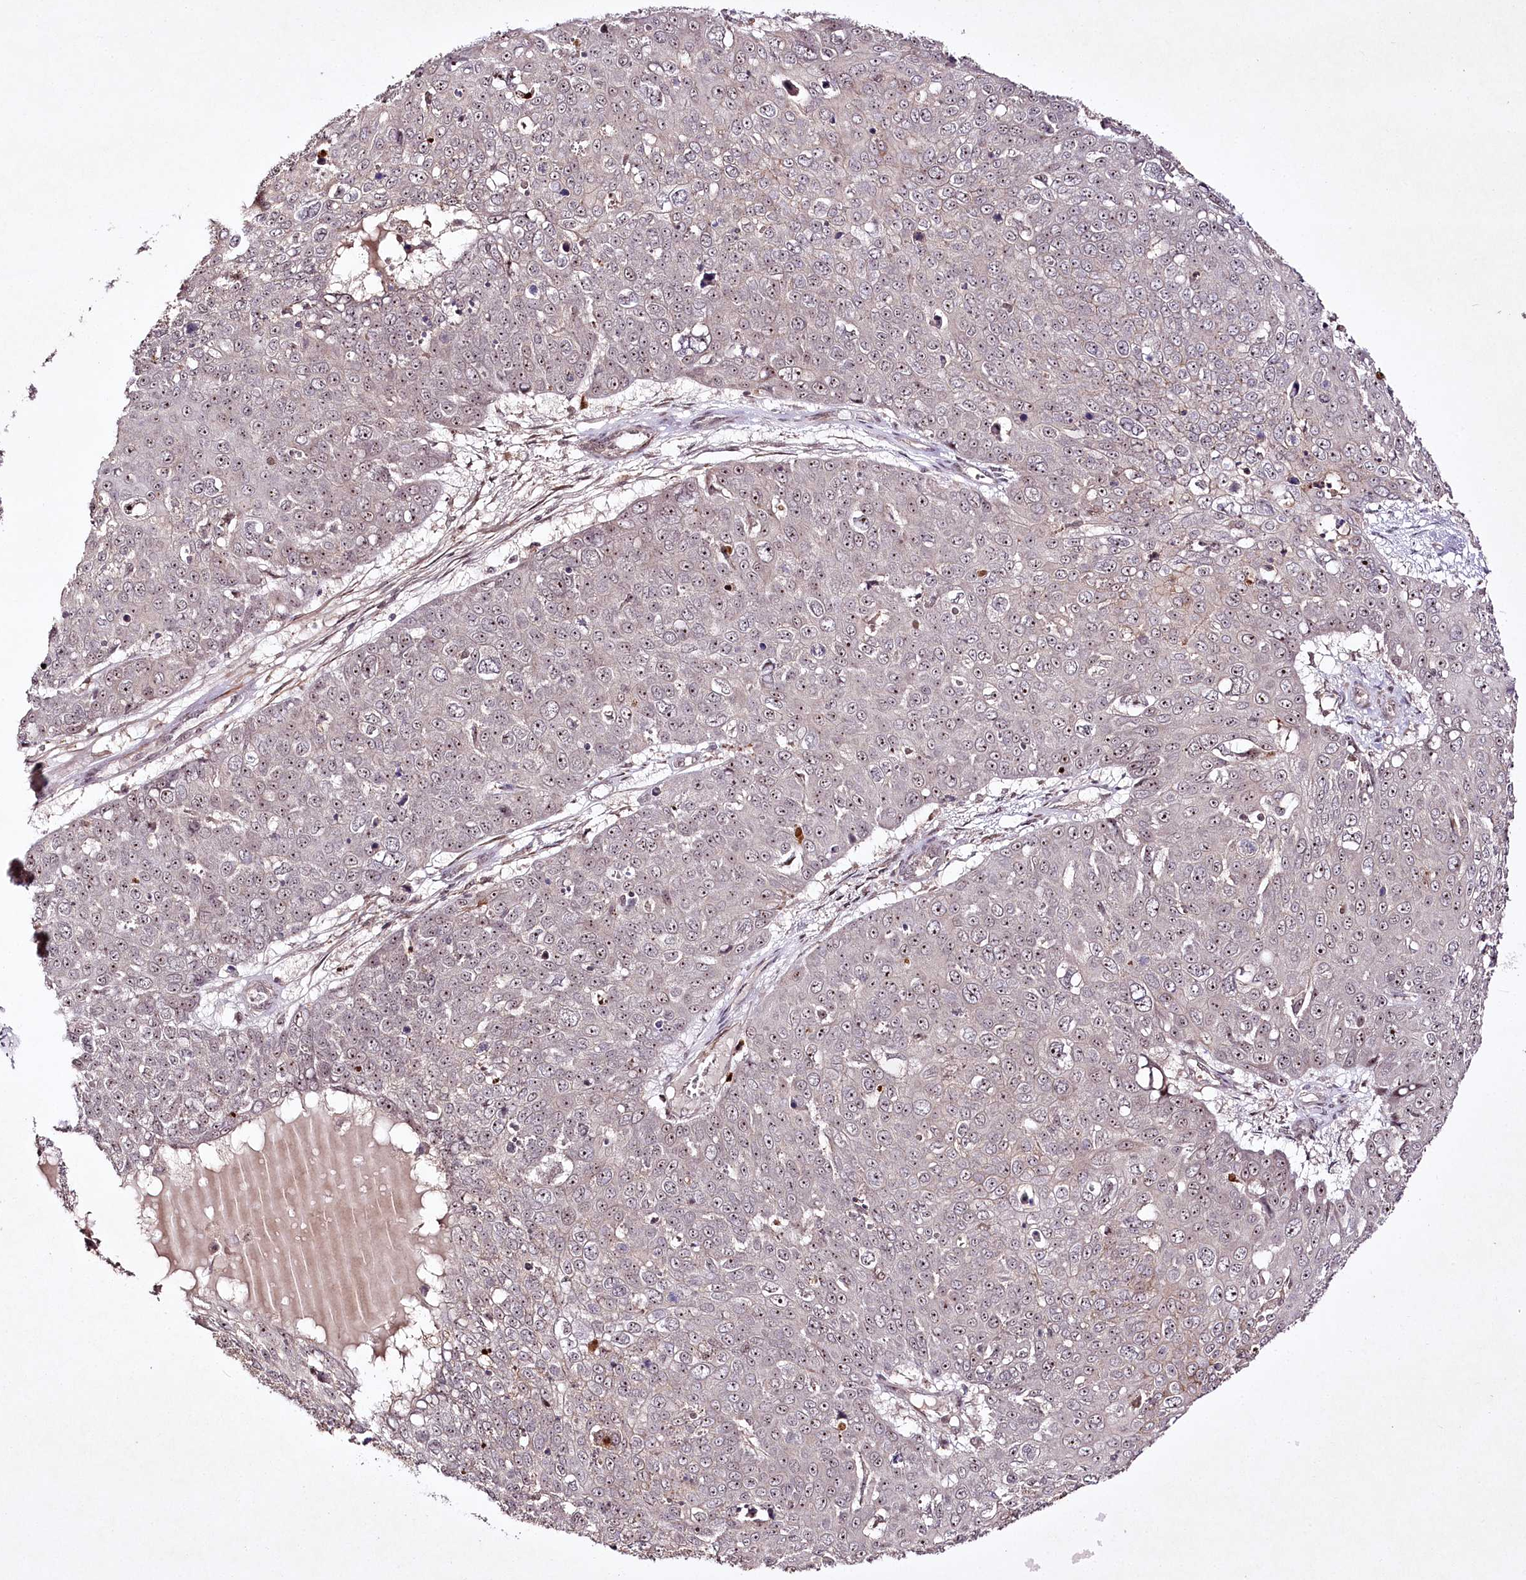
{"staining": {"intensity": "weak", "quantity": ">75%", "location": "nuclear"}, "tissue": "skin cancer", "cell_type": "Tumor cells", "image_type": "cancer", "snomed": [{"axis": "morphology", "description": "Squamous cell carcinoma, NOS"}, {"axis": "topography", "description": "Skin"}], "caption": "Skin squamous cell carcinoma was stained to show a protein in brown. There is low levels of weak nuclear expression in about >75% of tumor cells.", "gene": "CCDC59", "patient": {"sex": "male", "age": 71}}